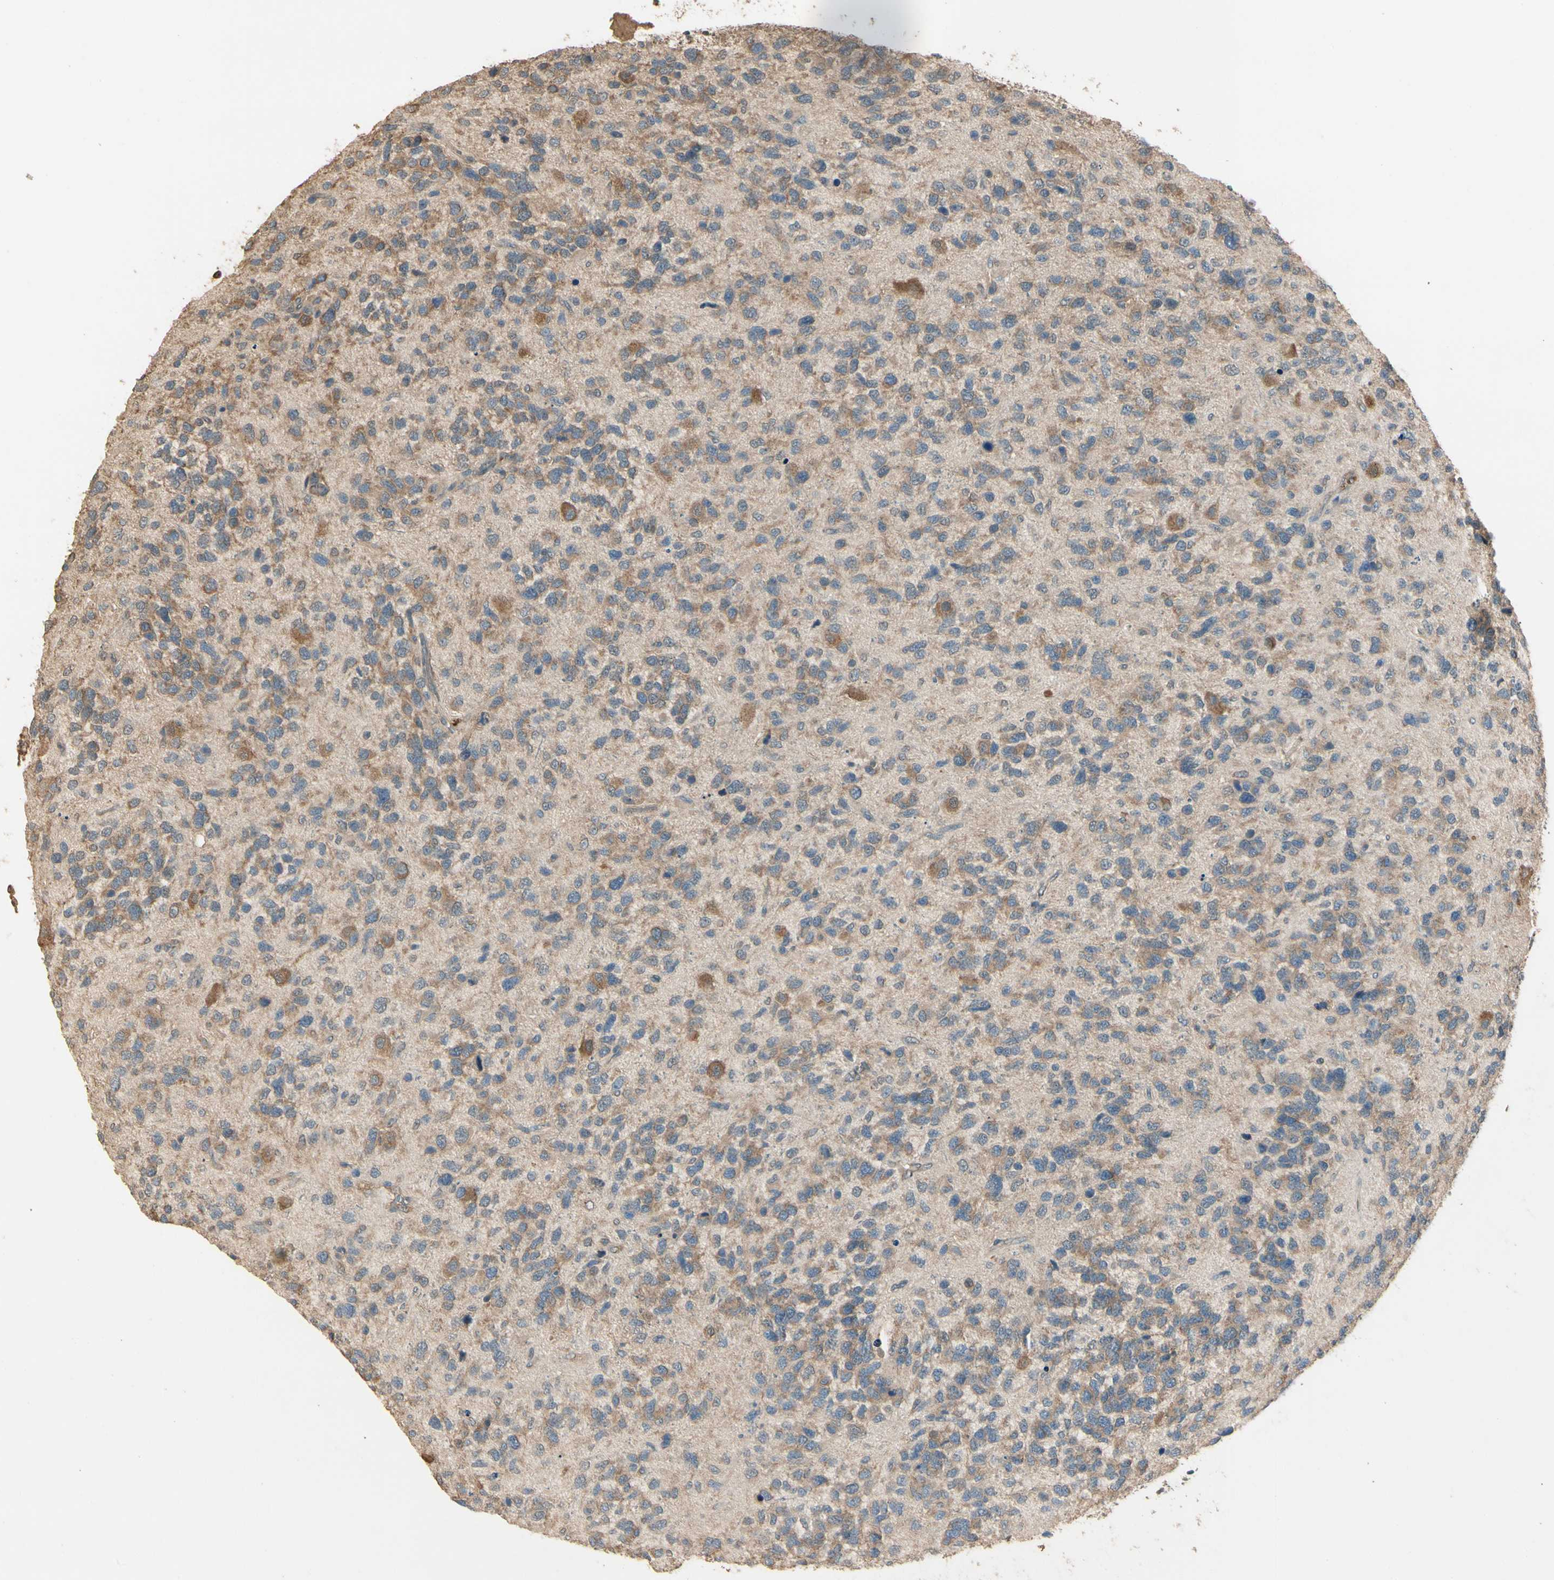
{"staining": {"intensity": "moderate", "quantity": ">75%", "location": "cytoplasmic/membranous"}, "tissue": "glioma", "cell_type": "Tumor cells", "image_type": "cancer", "snomed": [{"axis": "morphology", "description": "Glioma, malignant, High grade"}, {"axis": "topography", "description": "Brain"}], "caption": "Immunohistochemical staining of glioma exhibits medium levels of moderate cytoplasmic/membranous protein expression in approximately >75% of tumor cells. The protein is shown in brown color, while the nuclei are stained blue.", "gene": "CCT7", "patient": {"sex": "female", "age": 58}}